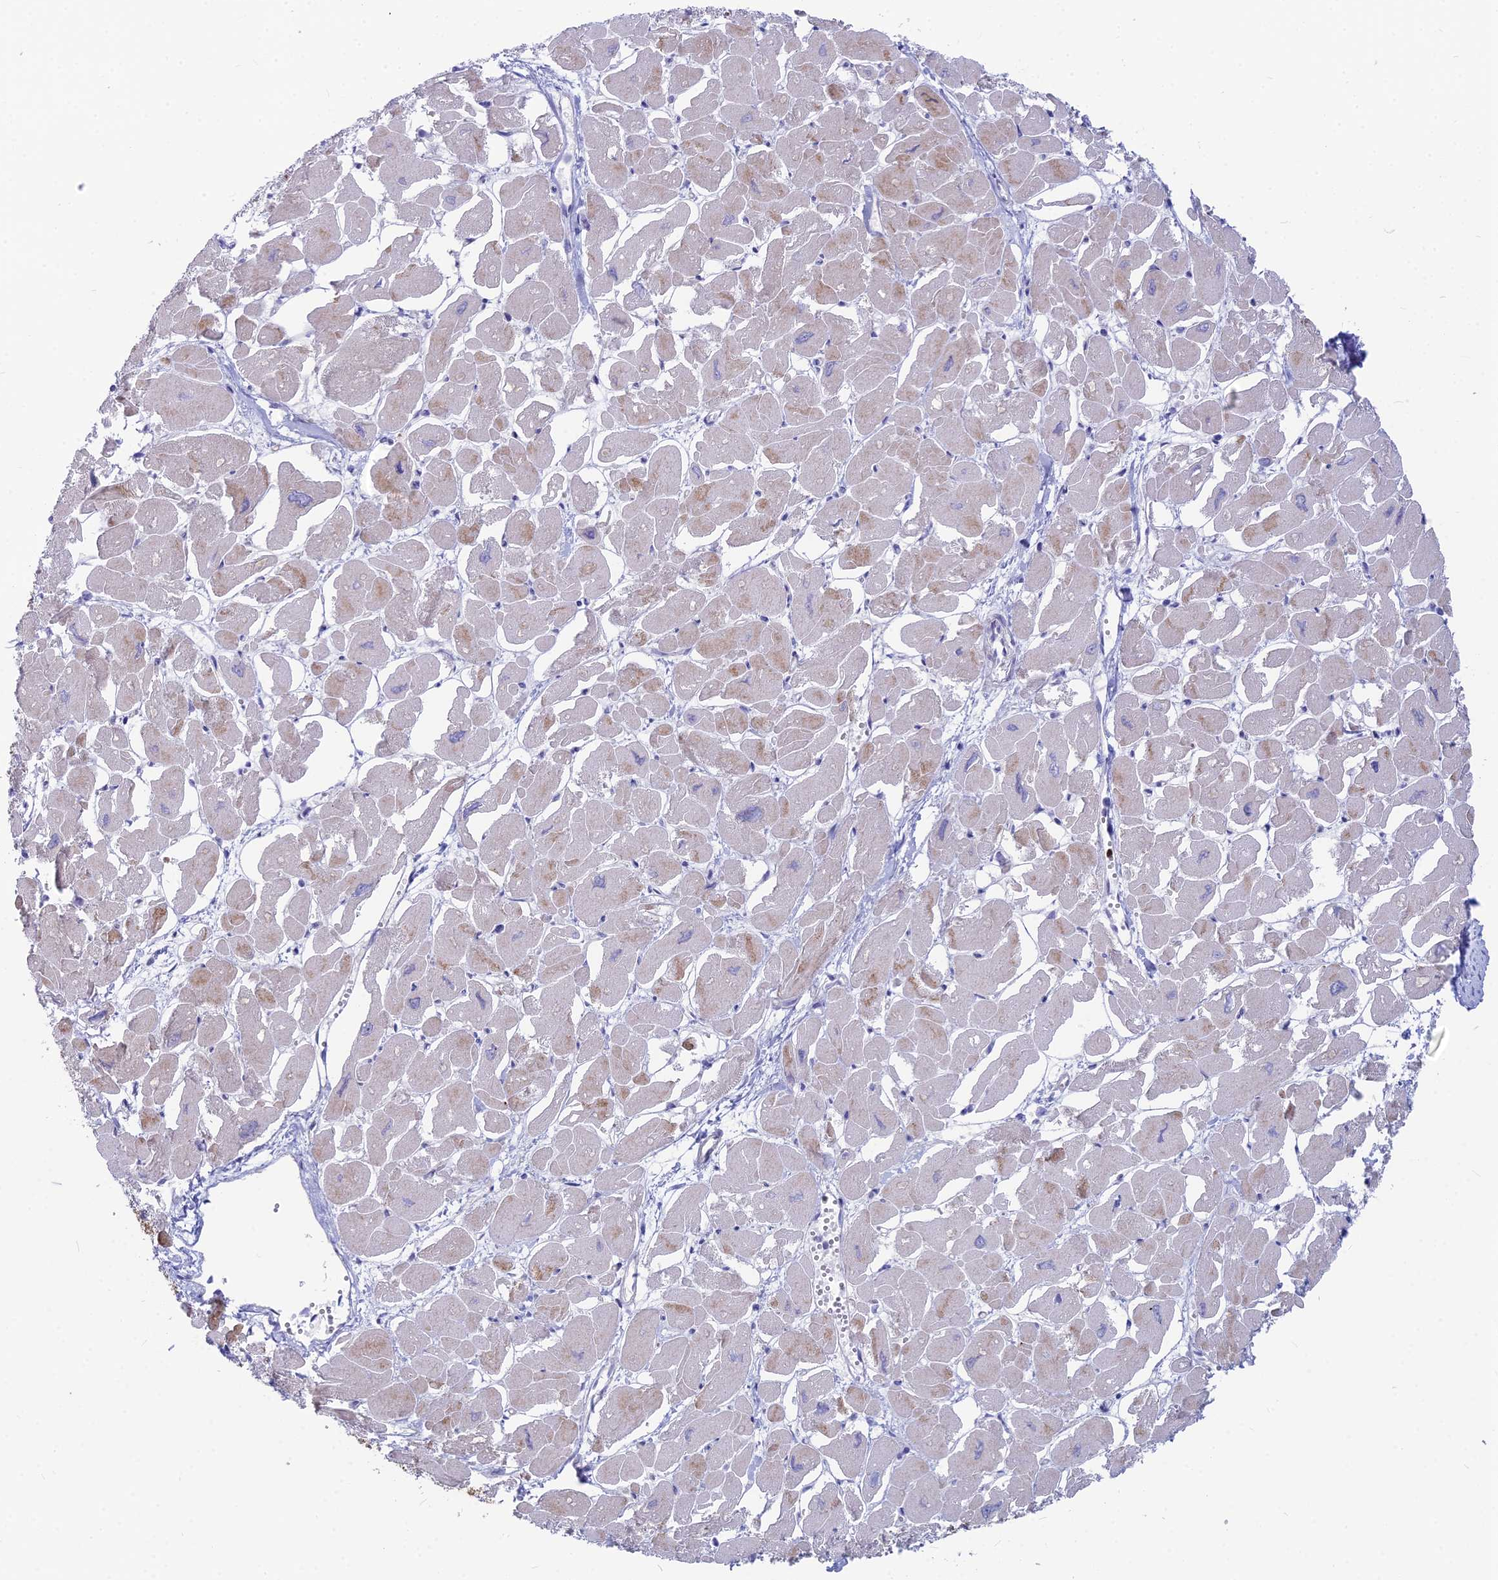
{"staining": {"intensity": "weak", "quantity": "<25%", "location": "cytoplasmic/membranous"}, "tissue": "heart muscle", "cell_type": "Cardiomyocytes", "image_type": "normal", "snomed": [{"axis": "morphology", "description": "Normal tissue, NOS"}, {"axis": "topography", "description": "Heart"}], "caption": "Photomicrograph shows no protein staining in cardiomyocytes of unremarkable heart muscle. (DAB (3,3'-diaminobenzidine) IHC, high magnification).", "gene": "ENSG00000285920", "patient": {"sex": "male", "age": 54}}